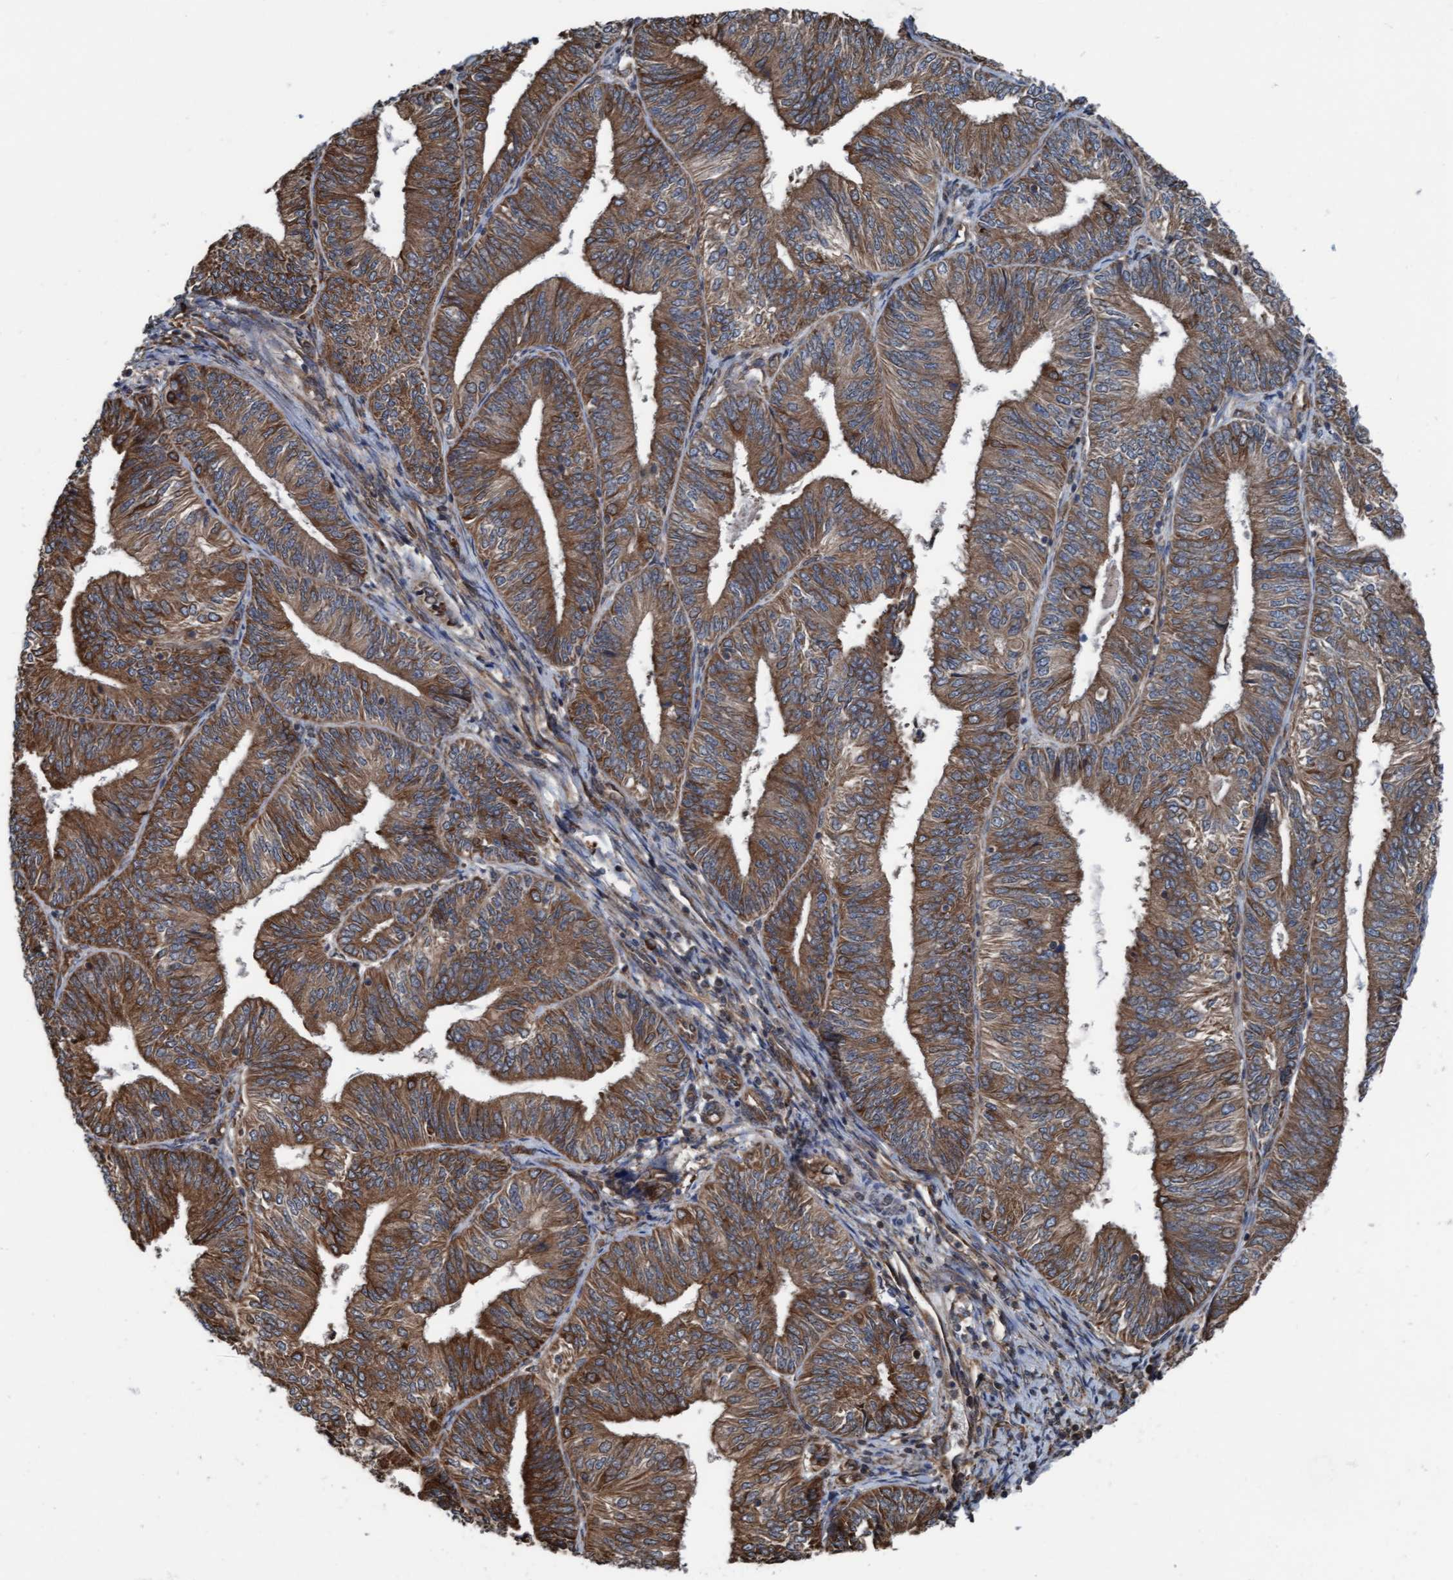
{"staining": {"intensity": "strong", "quantity": ">75%", "location": "cytoplasmic/membranous"}, "tissue": "endometrial cancer", "cell_type": "Tumor cells", "image_type": "cancer", "snomed": [{"axis": "morphology", "description": "Adenocarcinoma, NOS"}, {"axis": "topography", "description": "Endometrium"}], "caption": "DAB (3,3'-diaminobenzidine) immunohistochemical staining of human endometrial adenocarcinoma displays strong cytoplasmic/membranous protein staining in approximately >75% of tumor cells.", "gene": "RAP1GAP2", "patient": {"sex": "female", "age": 58}}